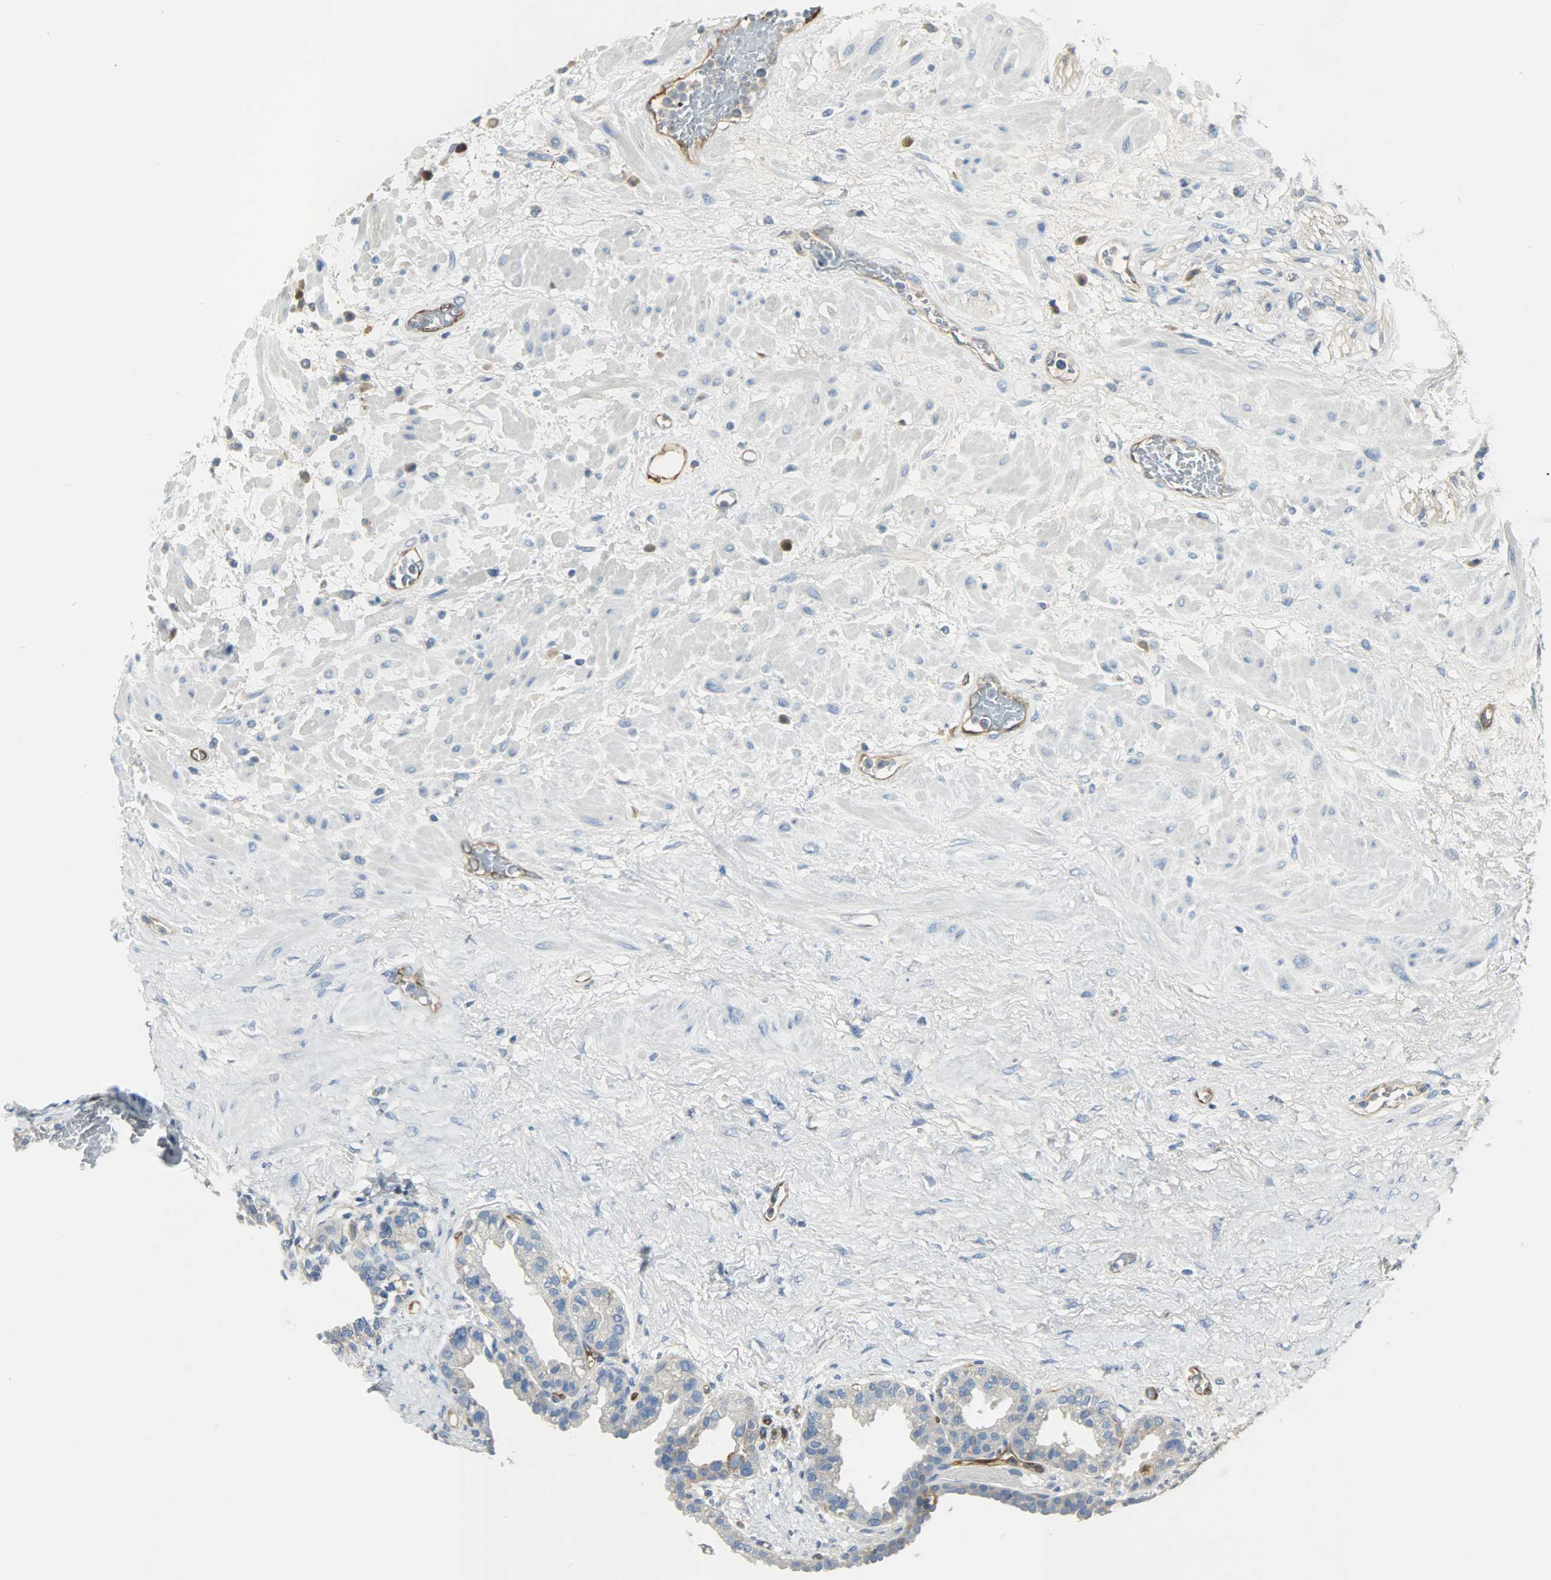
{"staining": {"intensity": "weak", "quantity": "25%-75%", "location": "cytoplasmic/membranous"}, "tissue": "seminal vesicle", "cell_type": "Glandular cells", "image_type": "normal", "snomed": [{"axis": "morphology", "description": "Normal tissue, NOS"}, {"axis": "topography", "description": "Seminal veicle"}], "caption": "Glandular cells reveal low levels of weak cytoplasmic/membranous positivity in about 25%-75% of cells in unremarkable seminal vesicle. (Stains: DAB (3,3'-diaminobenzidine) in brown, nuclei in blue, Microscopy: brightfield microscopy at high magnification).", "gene": "WARS1", "patient": {"sex": "male", "age": 61}}